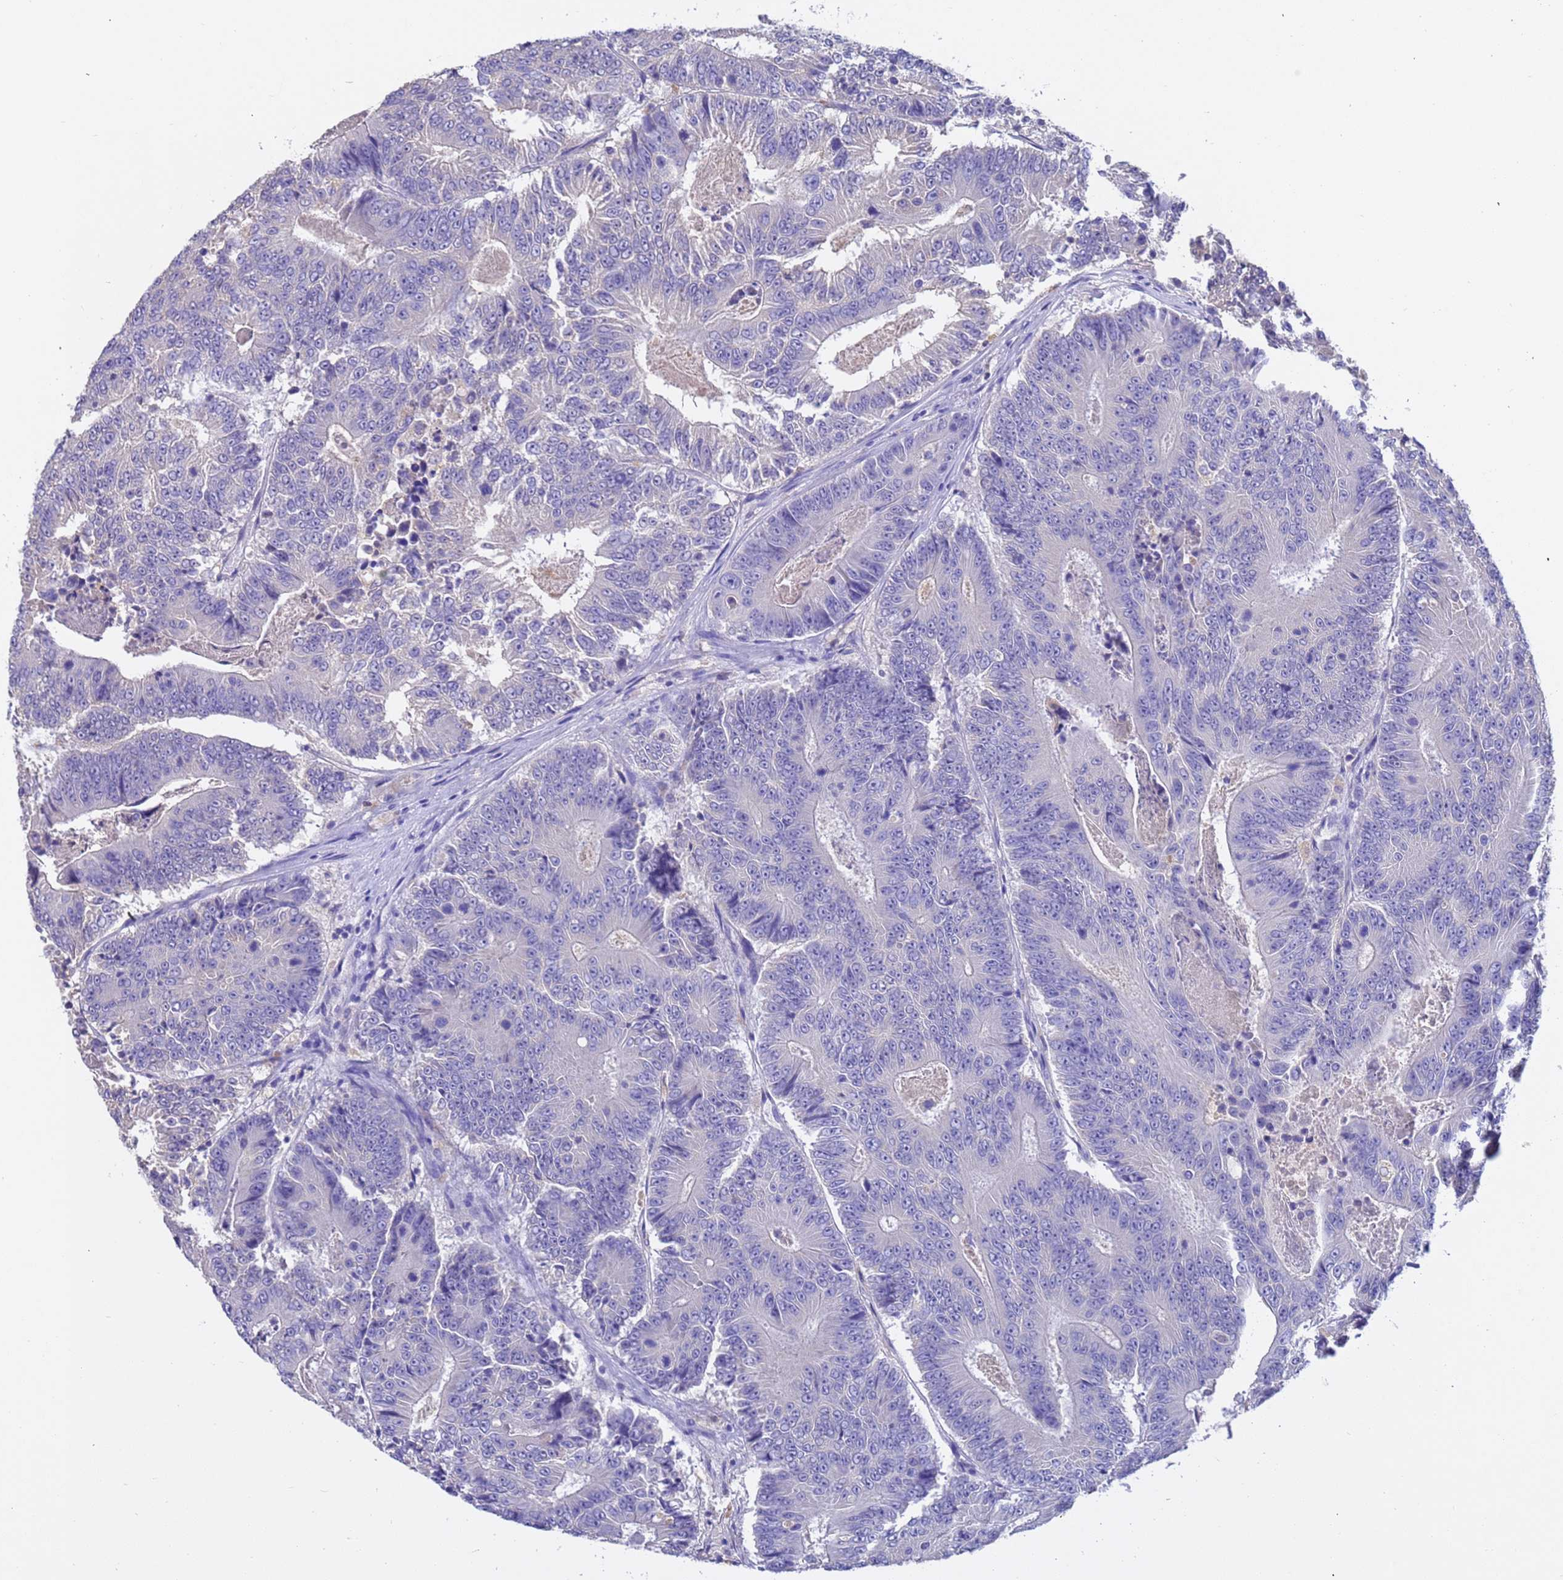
{"staining": {"intensity": "negative", "quantity": "none", "location": "none"}, "tissue": "colorectal cancer", "cell_type": "Tumor cells", "image_type": "cancer", "snomed": [{"axis": "morphology", "description": "Adenocarcinoma, NOS"}, {"axis": "topography", "description": "Colon"}], "caption": "Immunohistochemical staining of human adenocarcinoma (colorectal) reveals no significant positivity in tumor cells.", "gene": "SRL", "patient": {"sex": "male", "age": 83}}